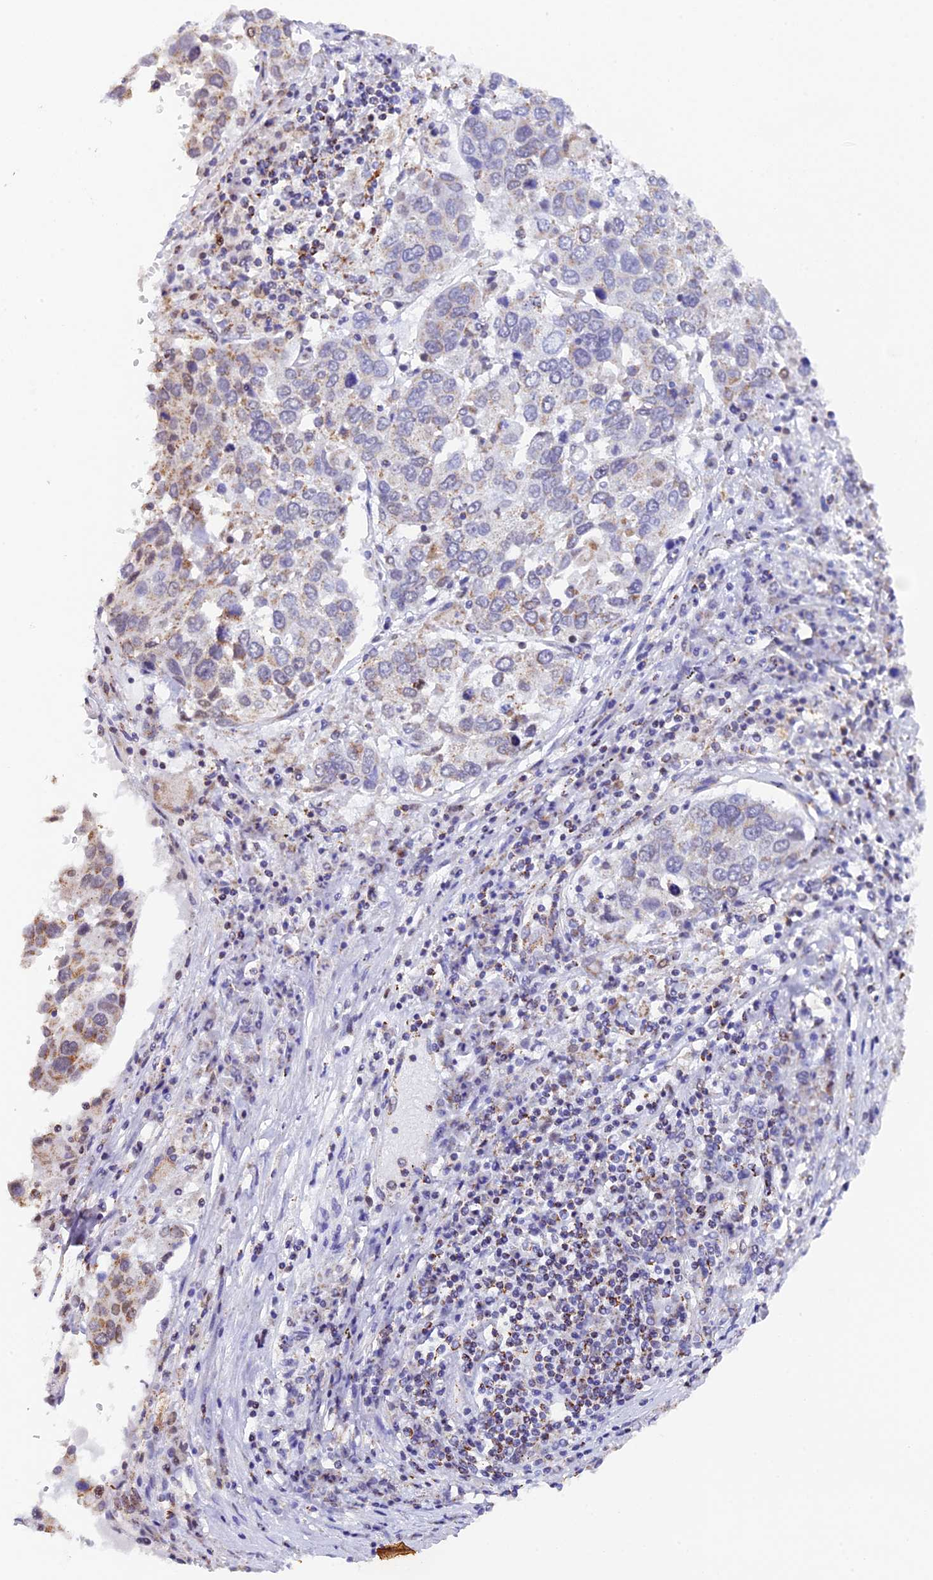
{"staining": {"intensity": "moderate", "quantity": "<25%", "location": "cytoplasmic/membranous"}, "tissue": "lung cancer", "cell_type": "Tumor cells", "image_type": "cancer", "snomed": [{"axis": "morphology", "description": "Squamous cell carcinoma, NOS"}, {"axis": "topography", "description": "Lung"}], "caption": "Lung cancer (squamous cell carcinoma) tissue reveals moderate cytoplasmic/membranous expression in approximately <25% of tumor cells, visualized by immunohistochemistry.", "gene": "TFAM", "patient": {"sex": "male", "age": 65}}